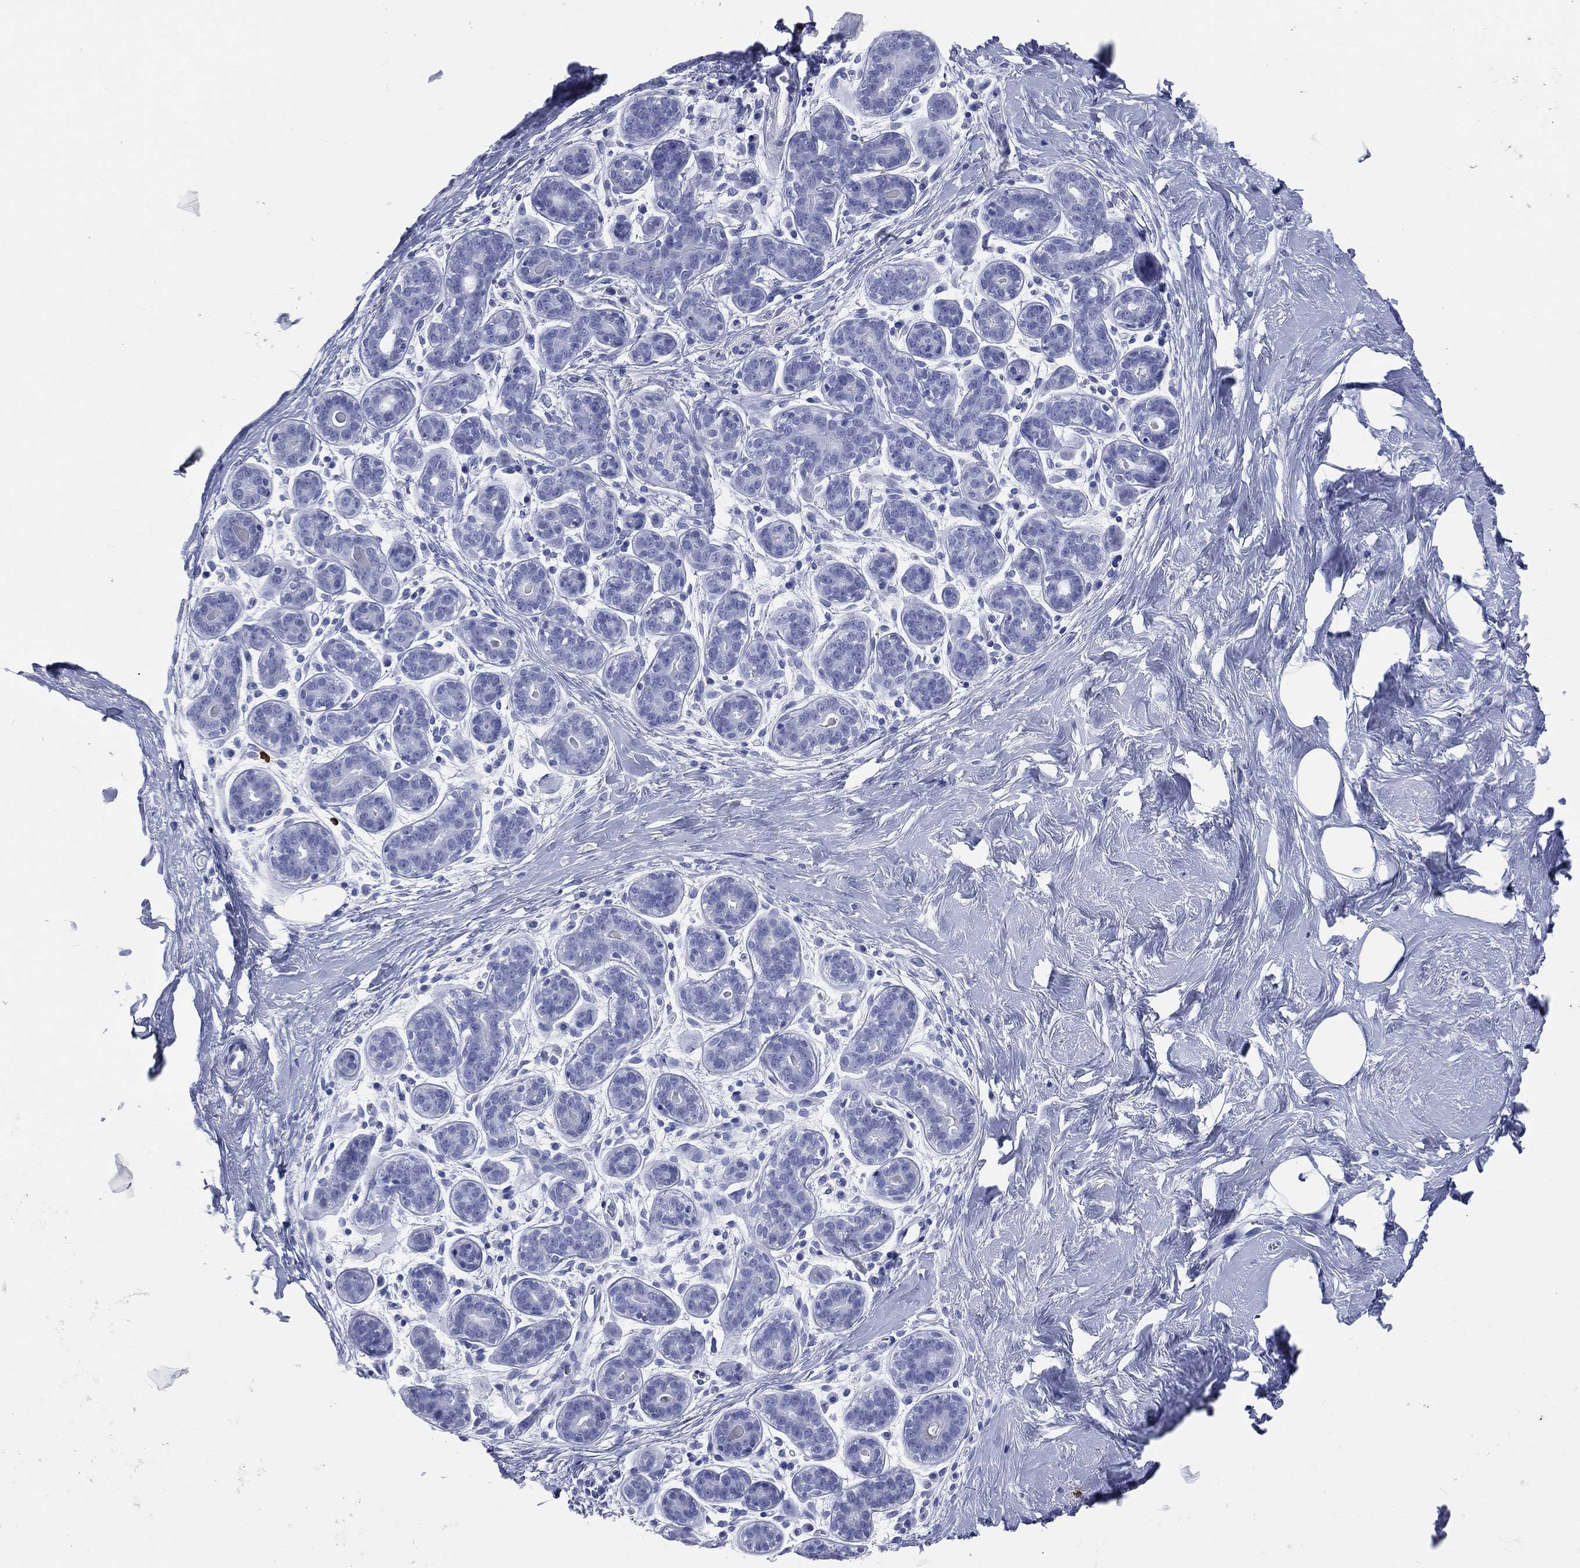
{"staining": {"intensity": "negative", "quantity": "none", "location": "none"}, "tissue": "breast", "cell_type": "Adipocytes", "image_type": "normal", "snomed": [{"axis": "morphology", "description": "Normal tissue, NOS"}, {"axis": "topography", "description": "Breast"}], "caption": "Breast stained for a protein using immunohistochemistry (IHC) shows no positivity adipocytes.", "gene": "PGLYRP1", "patient": {"sex": "female", "age": 43}}